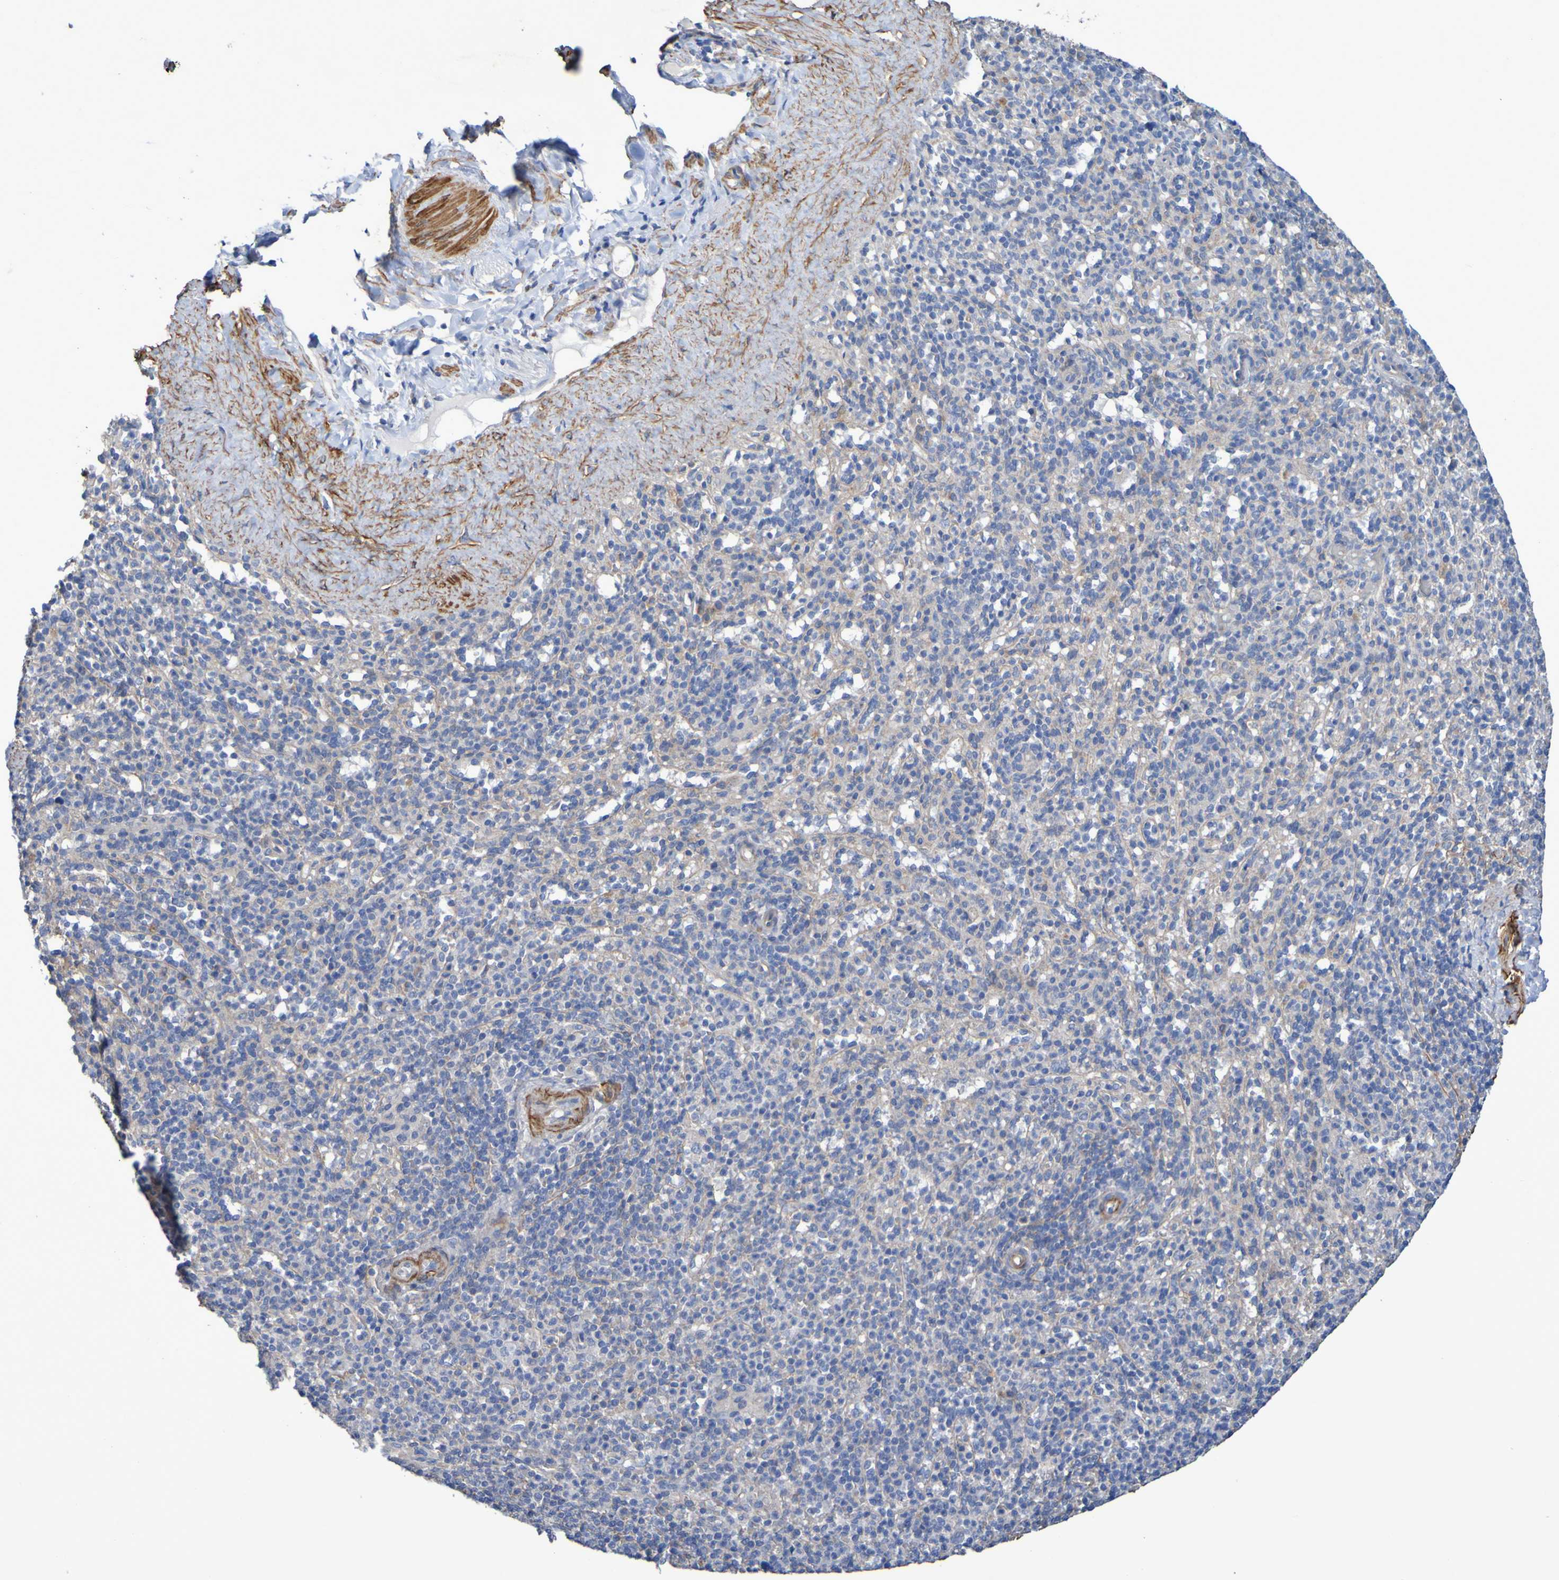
{"staining": {"intensity": "negative", "quantity": "none", "location": "none"}, "tissue": "spleen", "cell_type": "Cells in red pulp", "image_type": "normal", "snomed": [{"axis": "morphology", "description": "Normal tissue, NOS"}, {"axis": "topography", "description": "Spleen"}], "caption": "Immunohistochemistry image of benign spleen: spleen stained with DAB exhibits no significant protein staining in cells in red pulp. Nuclei are stained in blue.", "gene": "SRPRB", "patient": {"sex": "male", "age": 36}}